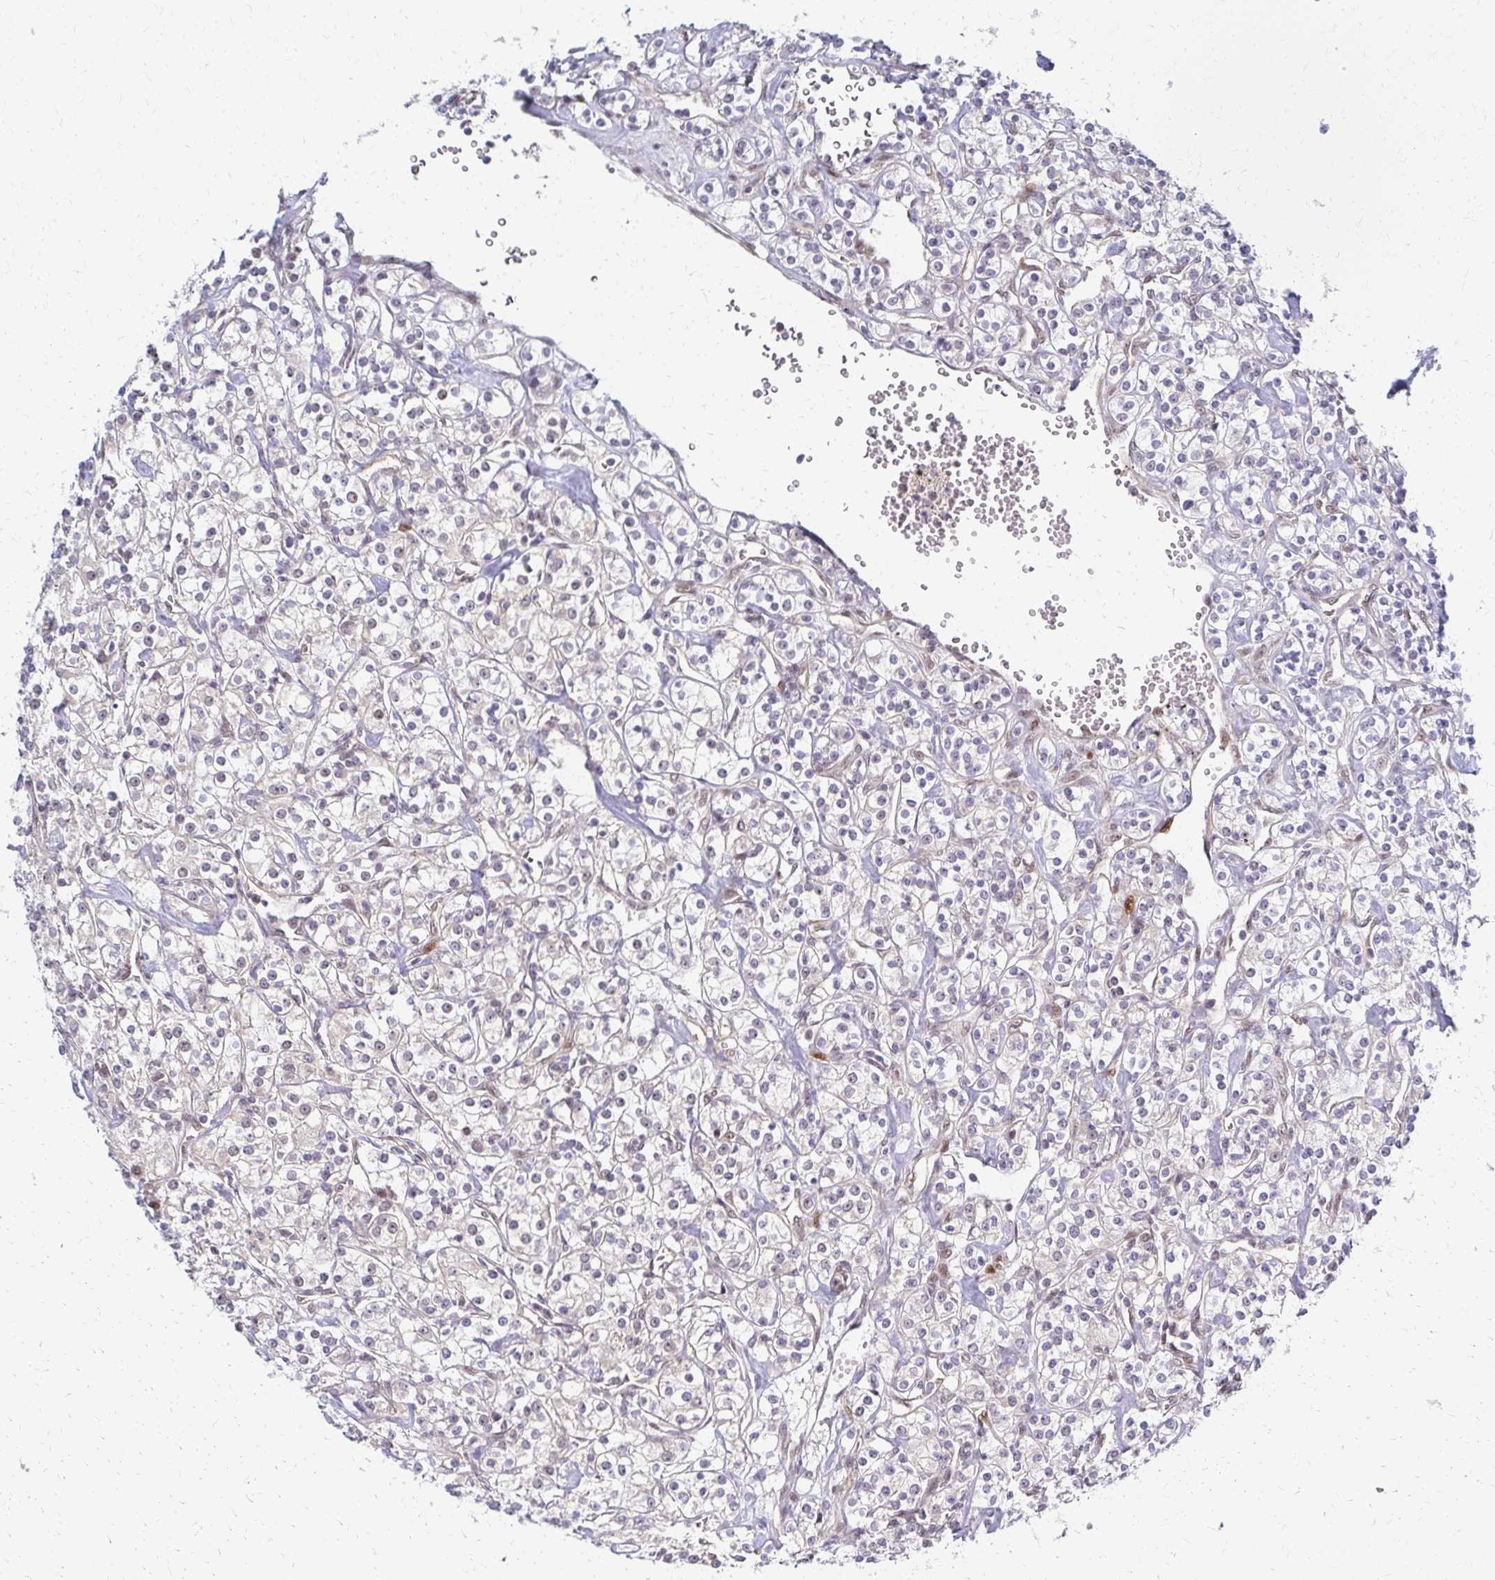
{"staining": {"intensity": "weak", "quantity": "<25%", "location": "nuclear"}, "tissue": "renal cancer", "cell_type": "Tumor cells", "image_type": "cancer", "snomed": [{"axis": "morphology", "description": "Adenocarcinoma, NOS"}, {"axis": "topography", "description": "Kidney"}], "caption": "Human renal cancer (adenocarcinoma) stained for a protein using immunohistochemistry (IHC) displays no expression in tumor cells.", "gene": "PSMD7", "patient": {"sex": "male", "age": 77}}